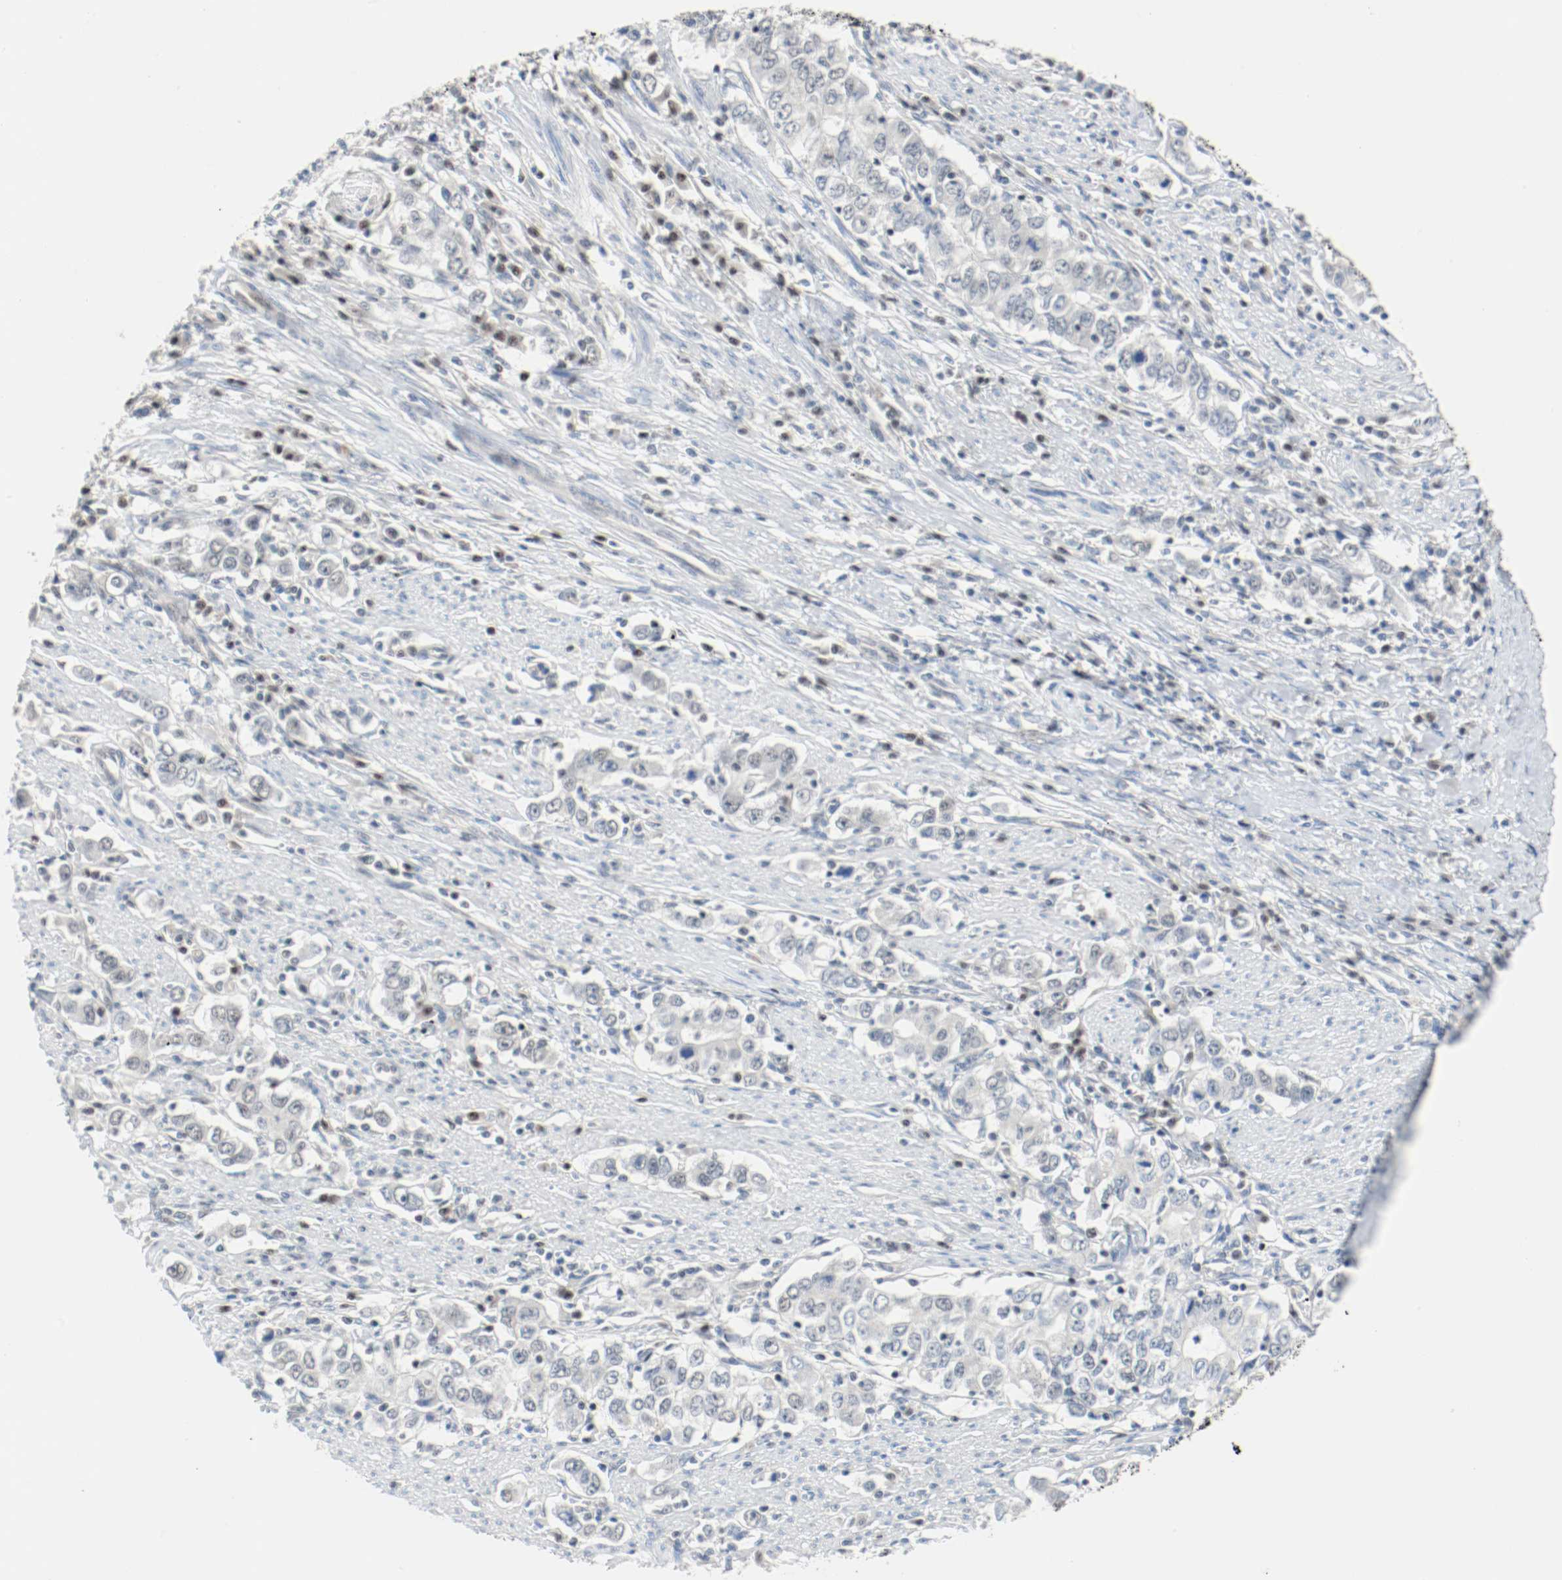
{"staining": {"intensity": "negative", "quantity": "none", "location": "none"}, "tissue": "stomach cancer", "cell_type": "Tumor cells", "image_type": "cancer", "snomed": [{"axis": "morphology", "description": "Adenocarcinoma, NOS"}, {"axis": "topography", "description": "Stomach, lower"}], "caption": "This is an IHC micrograph of human adenocarcinoma (stomach). There is no staining in tumor cells.", "gene": "ASH1L", "patient": {"sex": "female", "age": 72}}